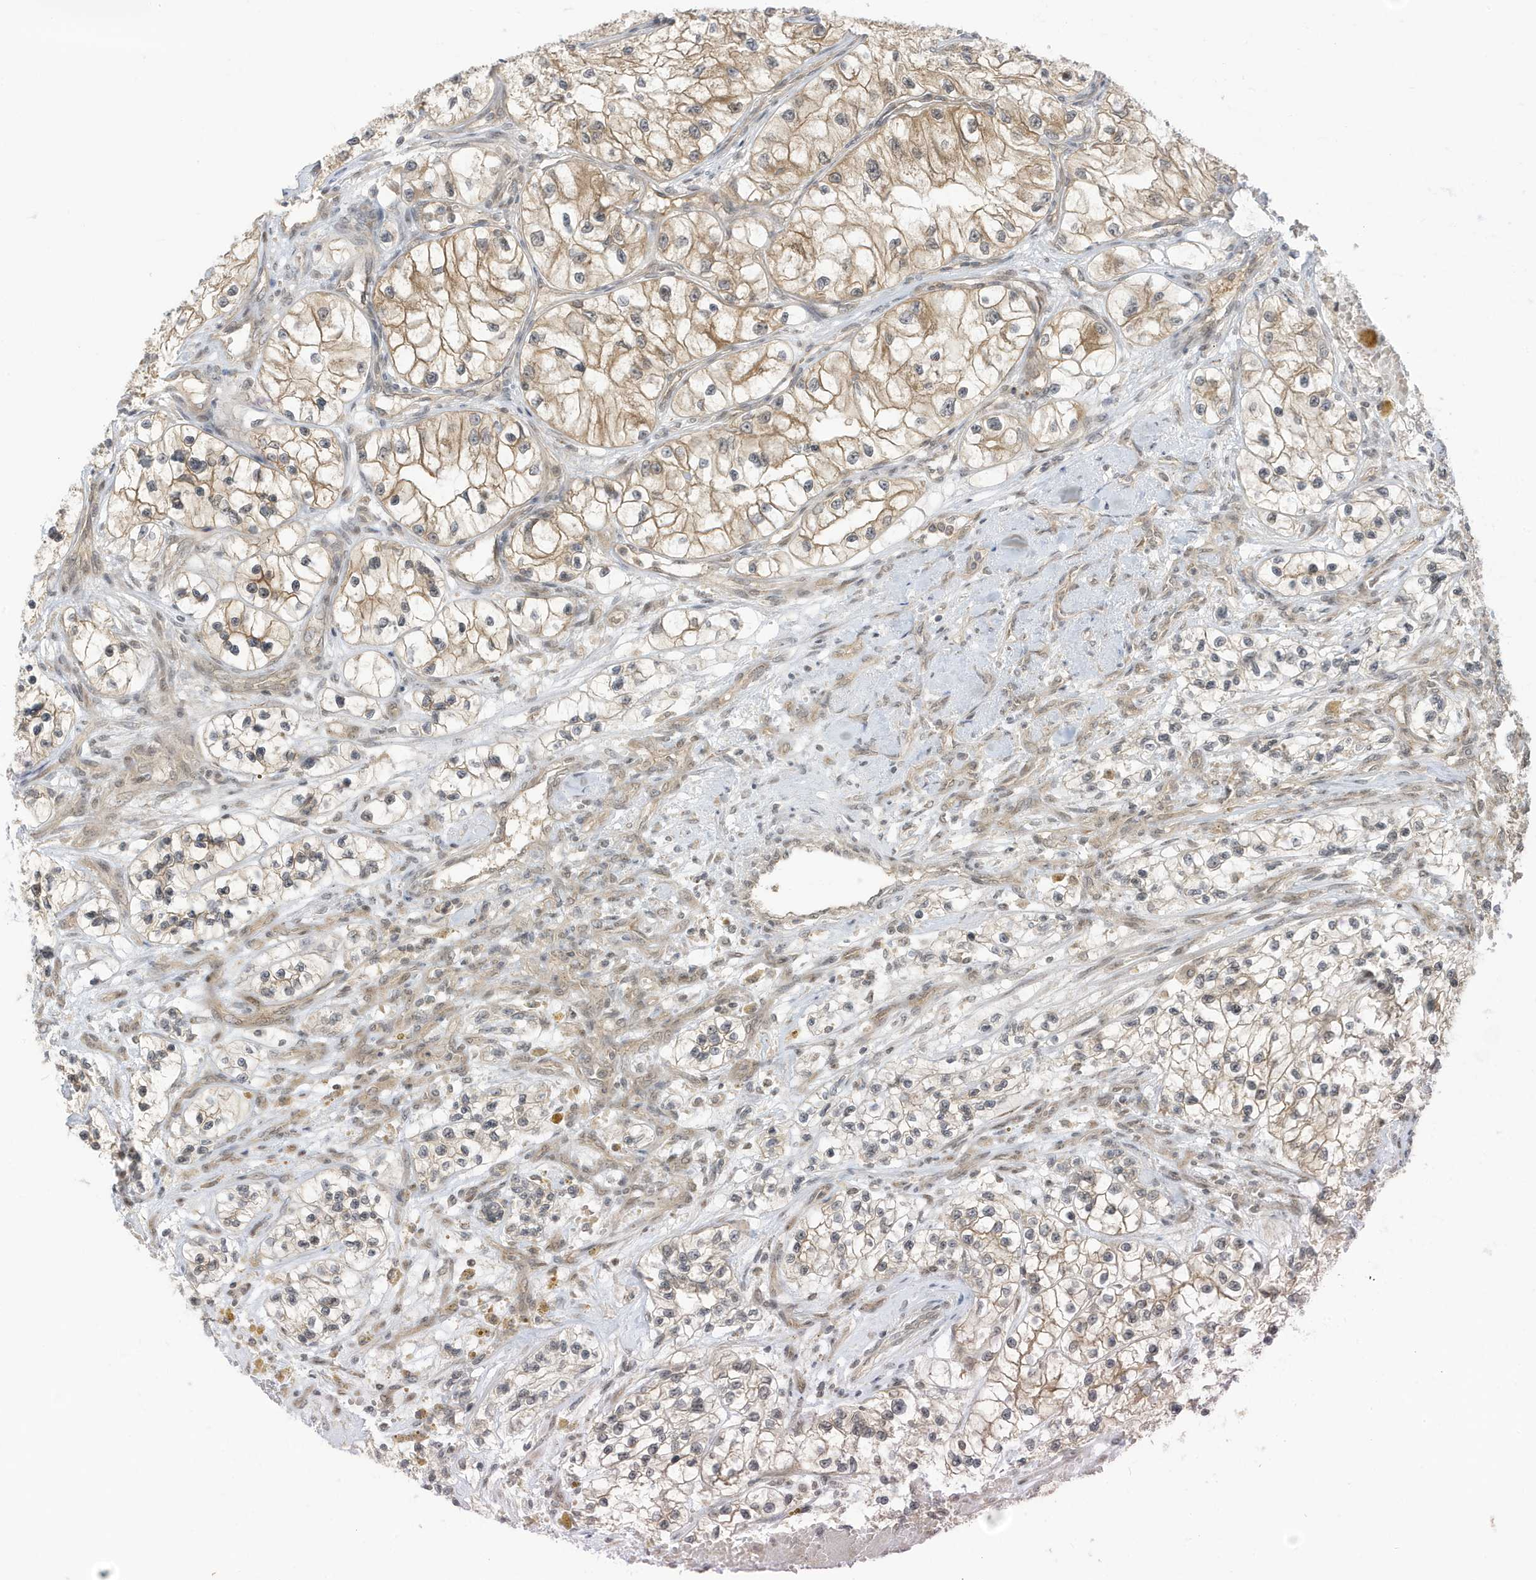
{"staining": {"intensity": "moderate", "quantity": ">75%", "location": "cytoplasmic/membranous"}, "tissue": "renal cancer", "cell_type": "Tumor cells", "image_type": "cancer", "snomed": [{"axis": "morphology", "description": "Adenocarcinoma, NOS"}, {"axis": "topography", "description": "Kidney"}], "caption": "Immunohistochemistry (IHC) (DAB) staining of human renal adenocarcinoma shows moderate cytoplasmic/membranous protein expression in about >75% of tumor cells.", "gene": "TAB3", "patient": {"sex": "female", "age": 57}}